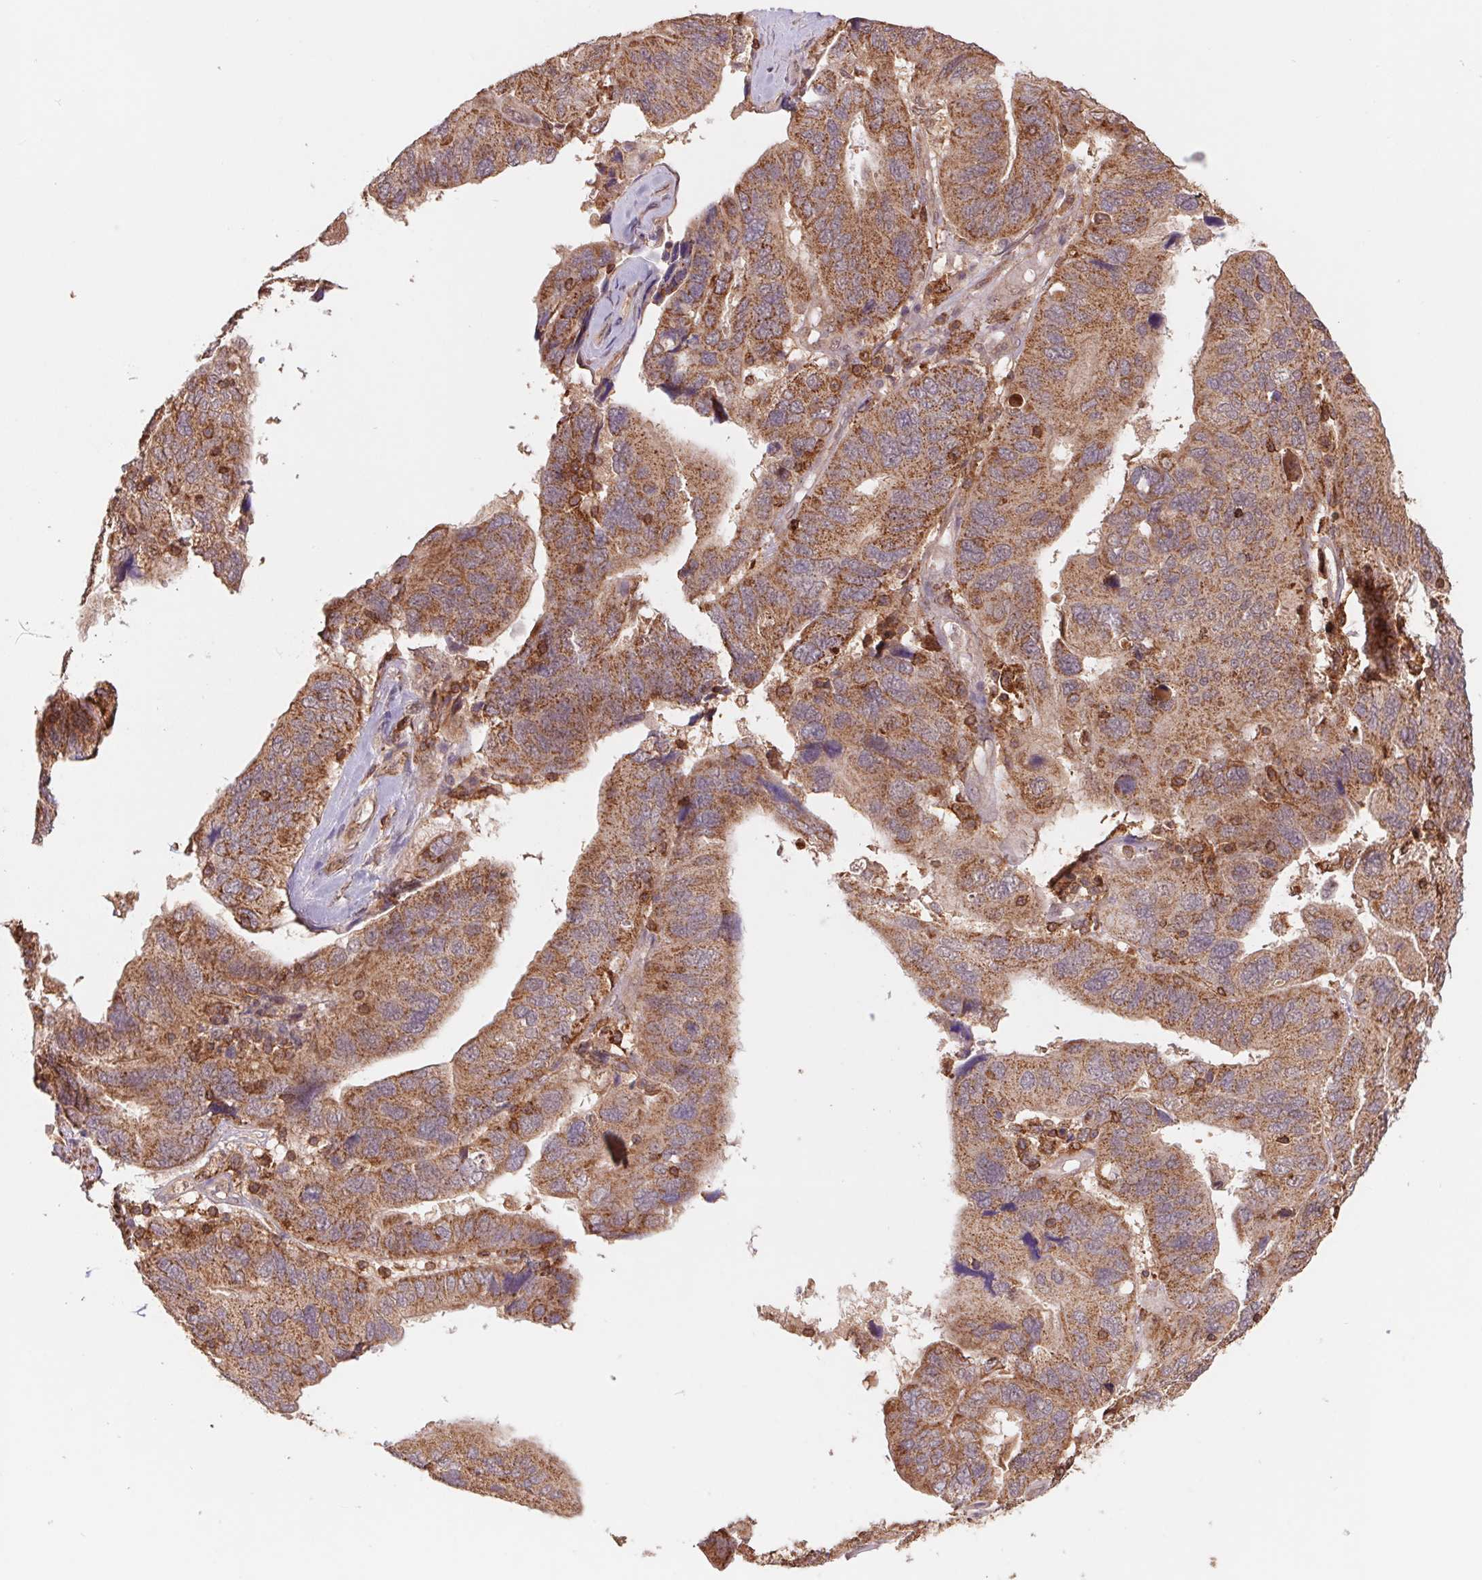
{"staining": {"intensity": "moderate", "quantity": ">75%", "location": "cytoplasmic/membranous"}, "tissue": "ovarian cancer", "cell_type": "Tumor cells", "image_type": "cancer", "snomed": [{"axis": "morphology", "description": "Cystadenocarcinoma, serous, NOS"}, {"axis": "topography", "description": "Ovary"}], "caption": "Protein expression analysis of ovarian cancer exhibits moderate cytoplasmic/membranous expression in approximately >75% of tumor cells. (Stains: DAB (3,3'-diaminobenzidine) in brown, nuclei in blue, Microscopy: brightfield microscopy at high magnification).", "gene": "URM1", "patient": {"sex": "female", "age": 79}}